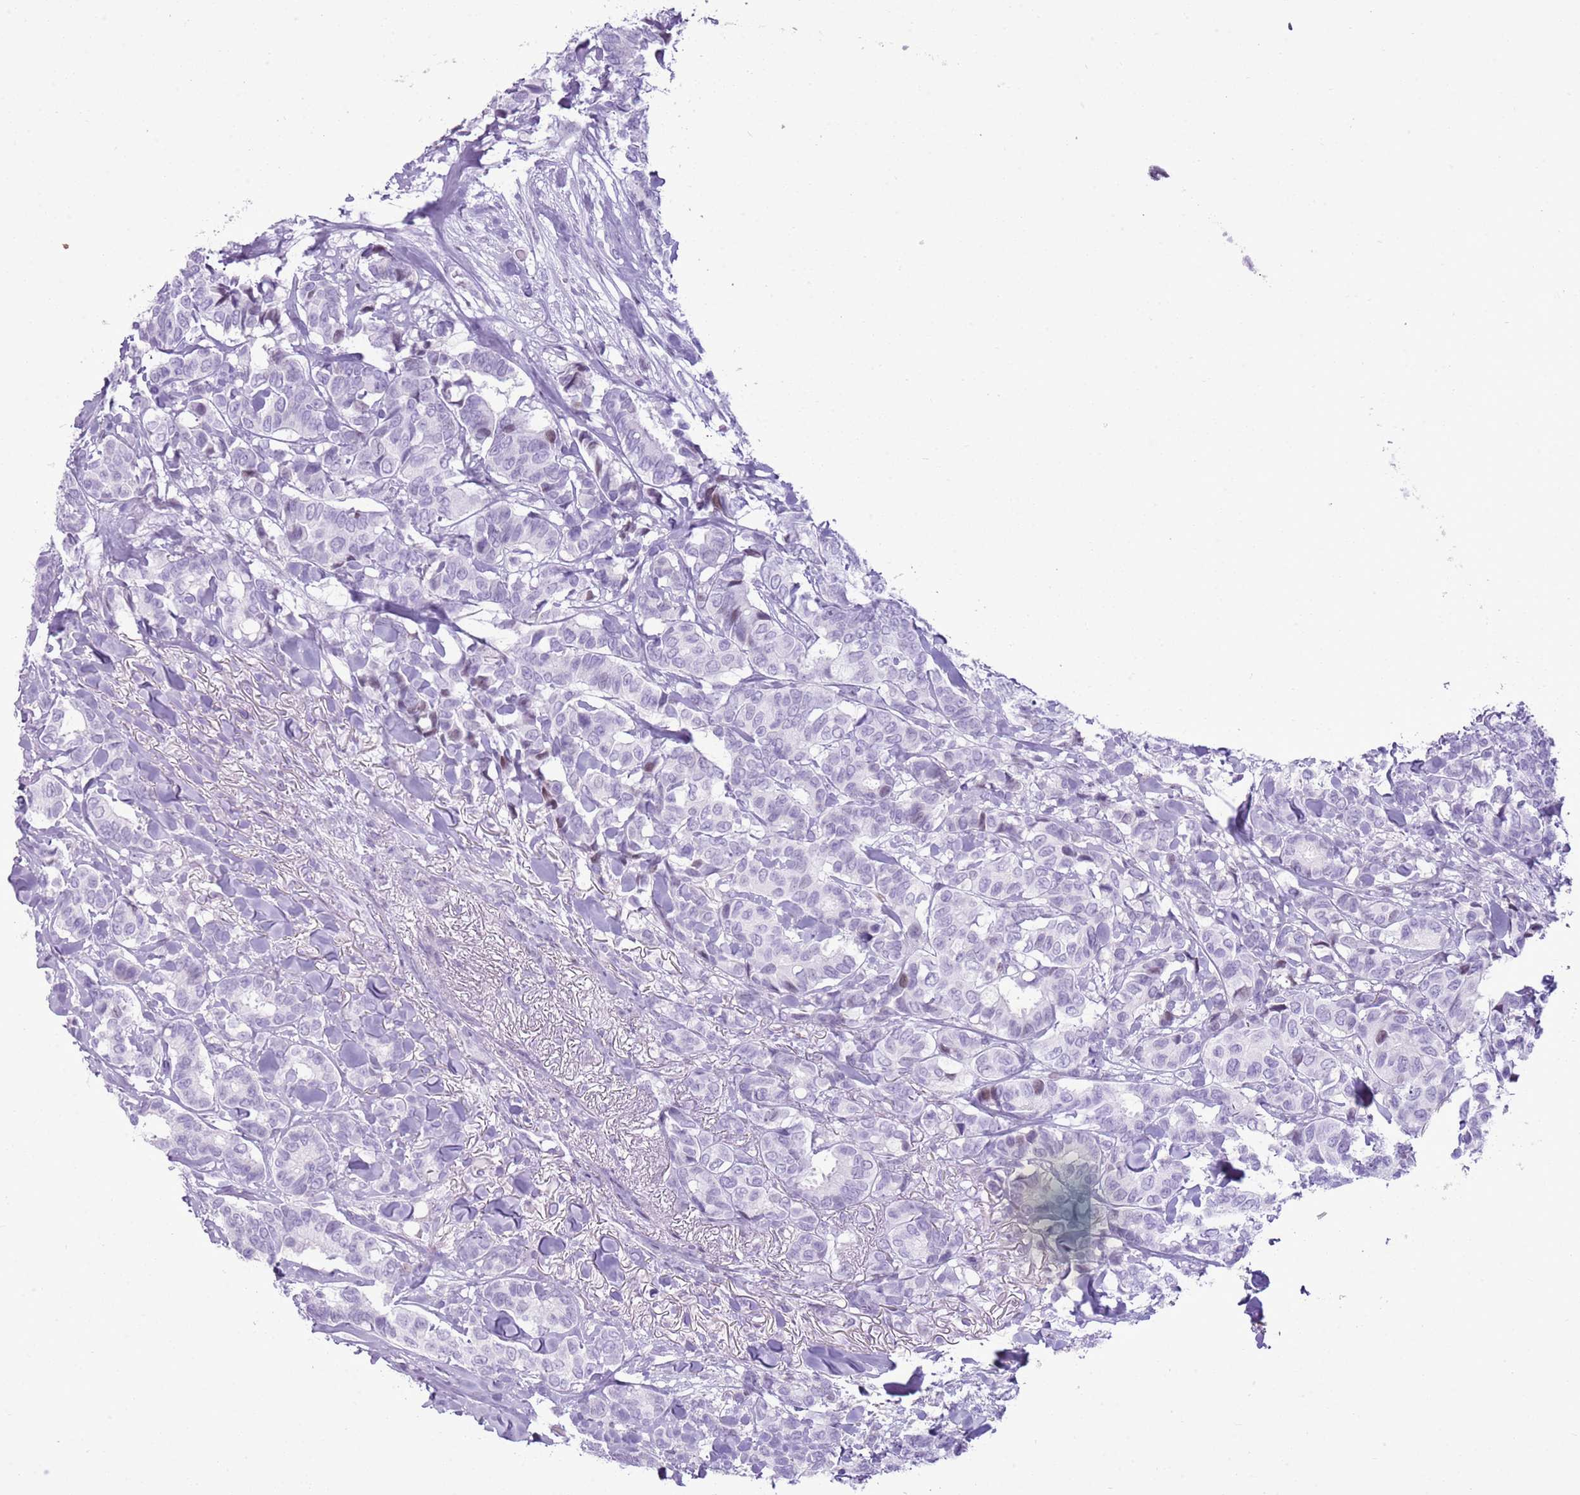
{"staining": {"intensity": "negative", "quantity": "none", "location": "none"}, "tissue": "breast cancer", "cell_type": "Tumor cells", "image_type": "cancer", "snomed": [{"axis": "morphology", "description": "Duct carcinoma"}, {"axis": "topography", "description": "Breast"}], "caption": "DAB immunohistochemical staining of human breast cancer (invasive ductal carcinoma) reveals no significant staining in tumor cells.", "gene": "ASIP", "patient": {"sex": "female", "age": 87}}